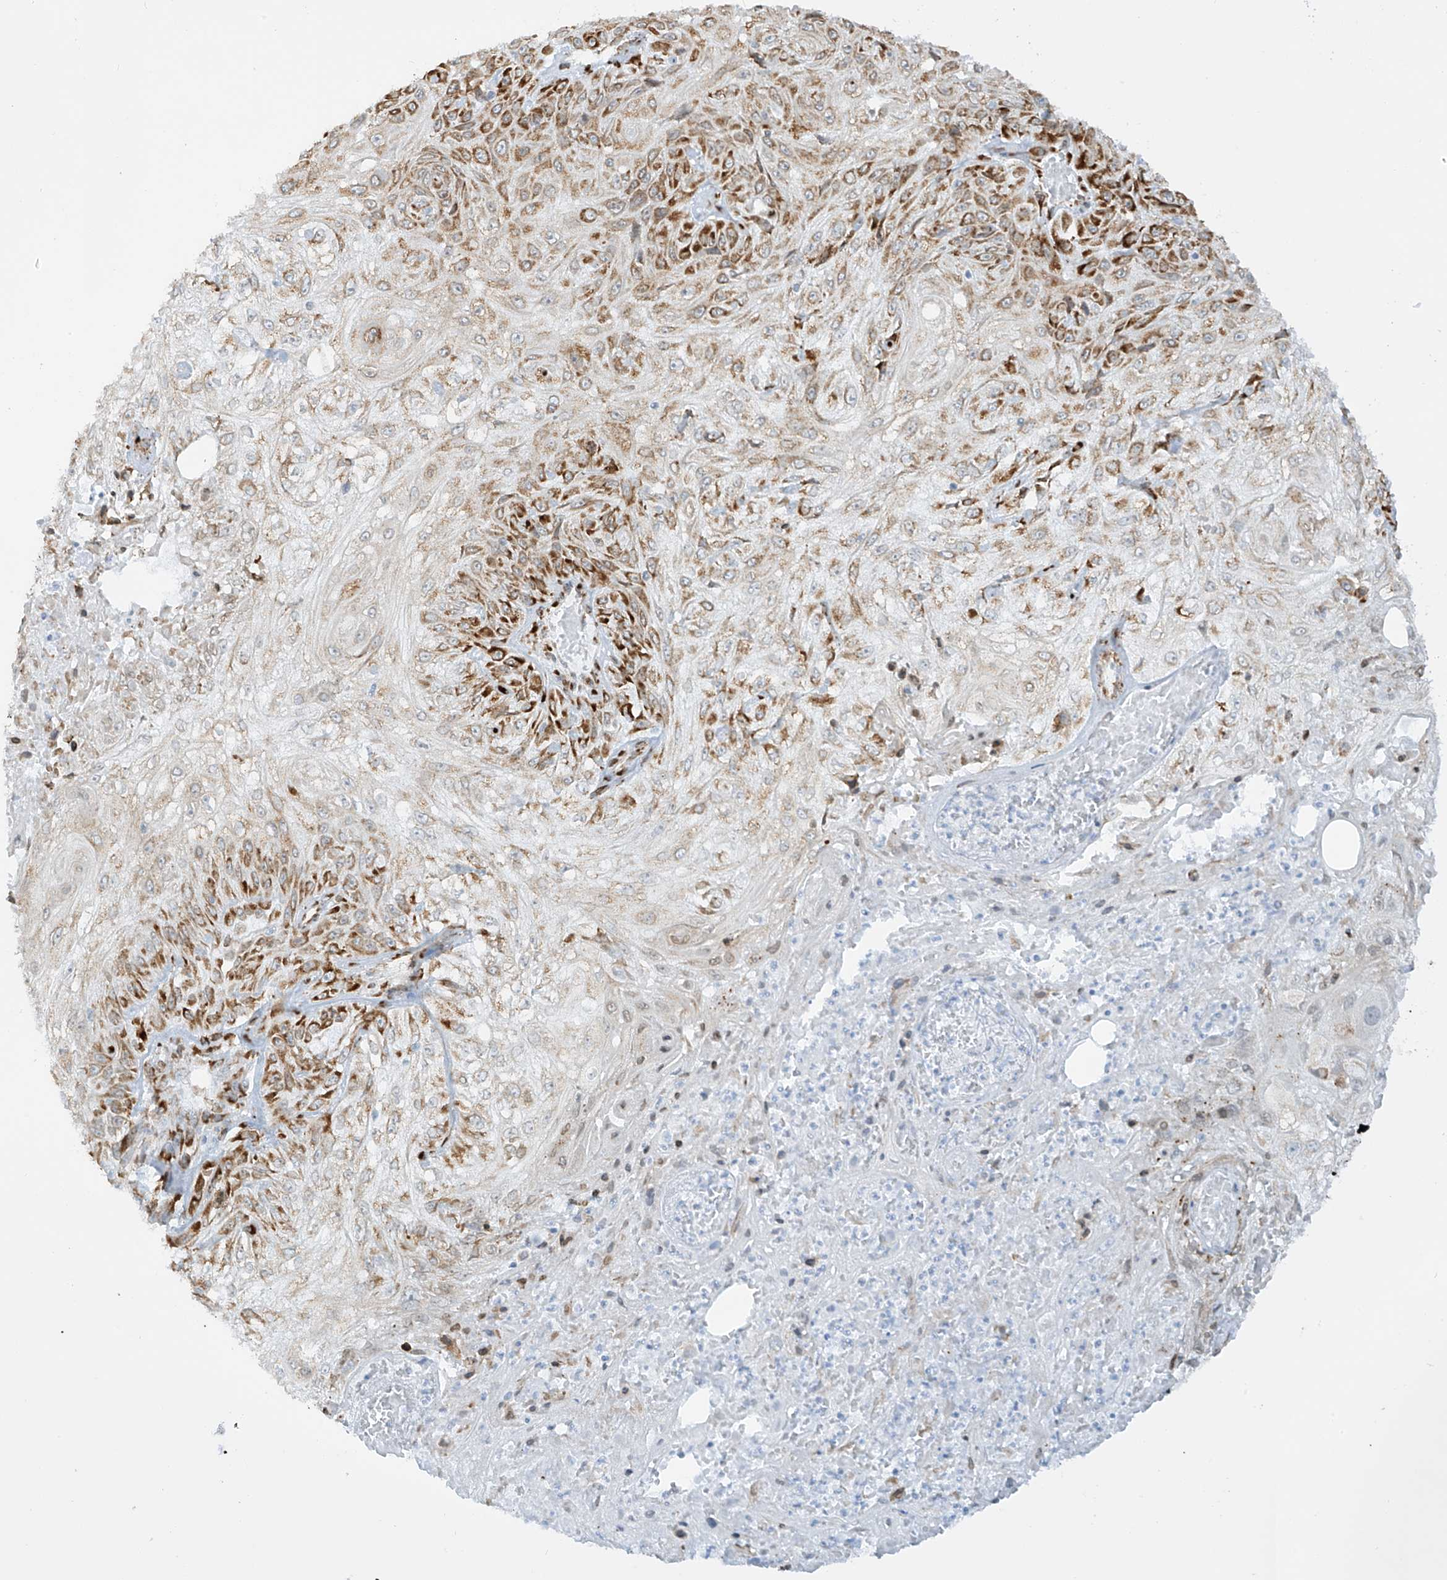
{"staining": {"intensity": "strong", "quantity": "25%-75%", "location": "cytoplasmic/membranous"}, "tissue": "skin cancer", "cell_type": "Tumor cells", "image_type": "cancer", "snomed": [{"axis": "morphology", "description": "Squamous cell carcinoma, NOS"}, {"axis": "morphology", "description": "Squamous cell carcinoma, metastatic, NOS"}, {"axis": "topography", "description": "Skin"}, {"axis": "topography", "description": "Lymph node"}], "caption": "Immunohistochemical staining of metastatic squamous cell carcinoma (skin) reveals high levels of strong cytoplasmic/membranous protein positivity in approximately 25%-75% of tumor cells. The staining was performed using DAB (3,3'-diaminobenzidine) to visualize the protein expression in brown, while the nuclei were stained in blue with hematoxylin (Magnification: 20x).", "gene": "LRRC59", "patient": {"sex": "male", "age": 75}}